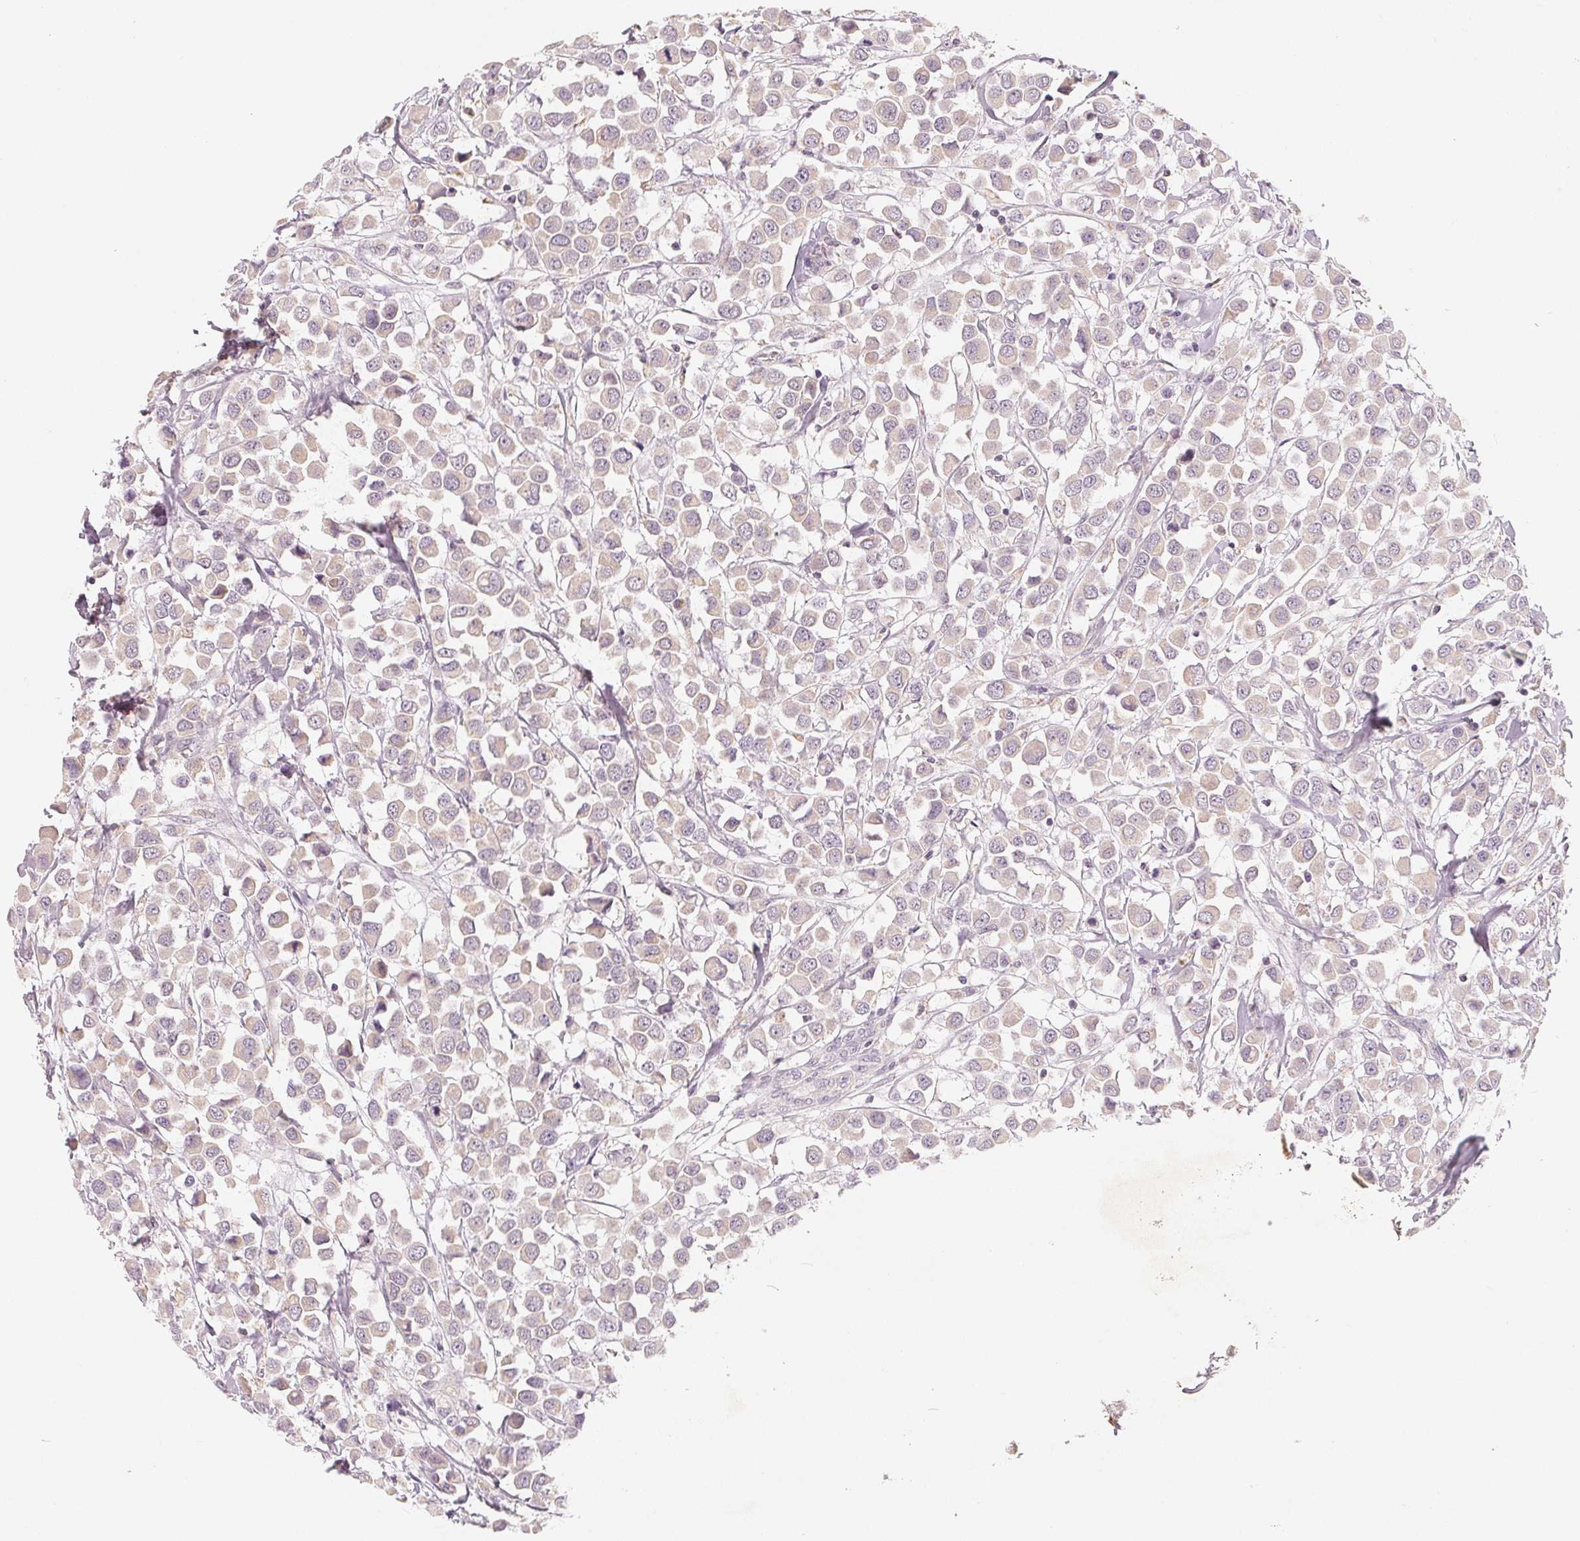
{"staining": {"intensity": "weak", "quantity": "<25%", "location": "cytoplasmic/membranous"}, "tissue": "breast cancer", "cell_type": "Tumor cells", "image_type": "cancer", "snomed": [{"axis": "morphology", "description": "Duct carcinoma"}, {"axis": "topography", "description": "Breast"}], "caption": "The immunohistochemistry (IHC) photomicrograph has no significant staining in tumor cells of breast cancer tissue. (DAB IHC with hematoxylin counter stain).", "gene": "GHITM", "patient": {"sex": "female", "age": 61}}